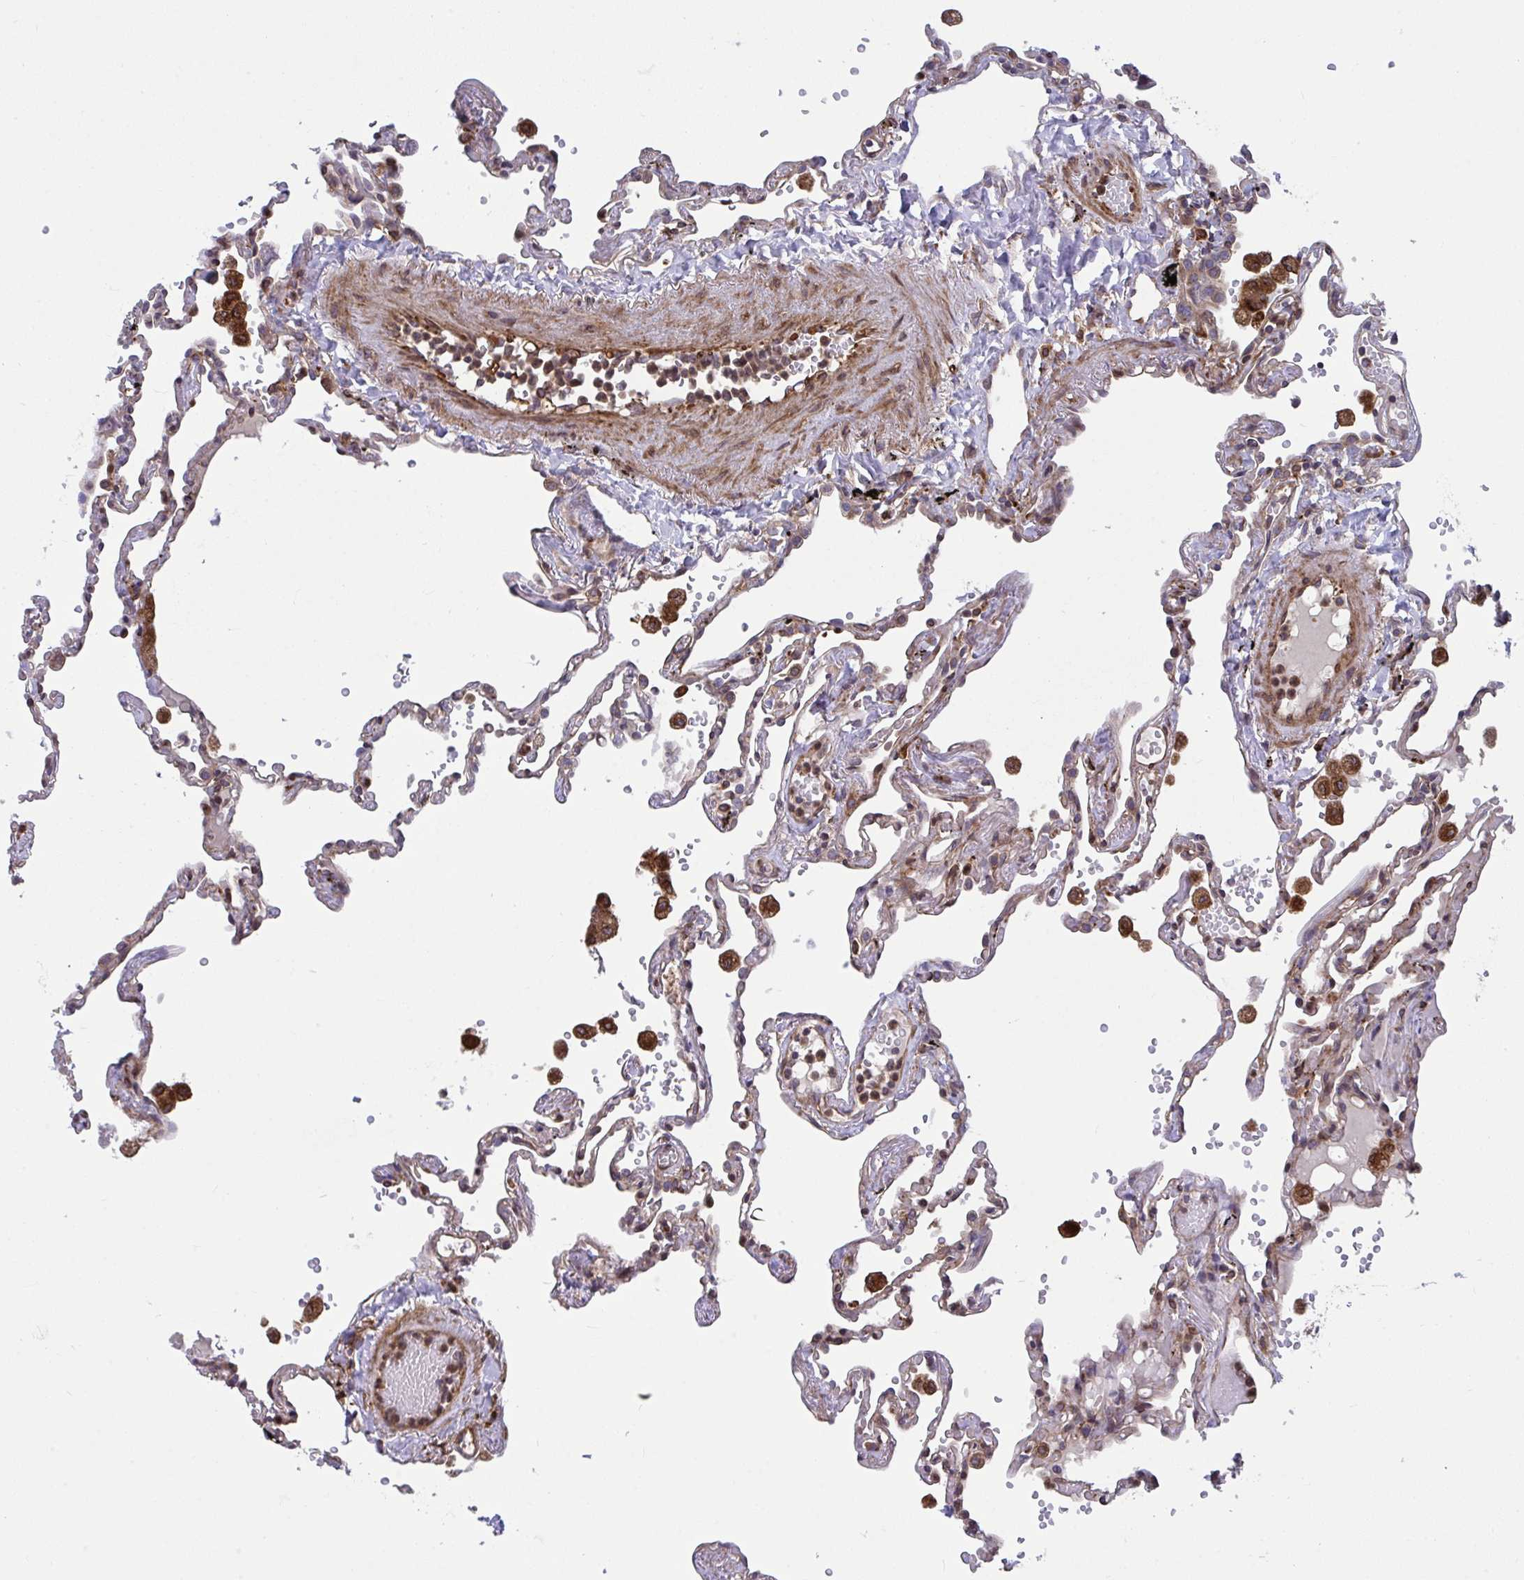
{"staining": {"intensity": "moderate", "quantity": "25%-75%", "location": "cytoplasmic/membranous"}, "tissue": "lung", "cell_type": "Alveolar cells", "image_type": "normal", "snomed": [{"axis": "morphology", "description": "Normal tissue, NOS"}, {"axis": "topography", "description": "Lung"}], "caption": "An image of lung stained for a protein shows moderate cytoplasmic/membranous brown staining in alveolar cells. The staining was performed using DAB (3,3'-diaminobenzidine) to visualize the protein expression in brown, while the nuclei were stained in blue with hematoxylin (Magnification: 20x).", "gene": "STIM2", "patient": {"sex": "female", "age": 67}}